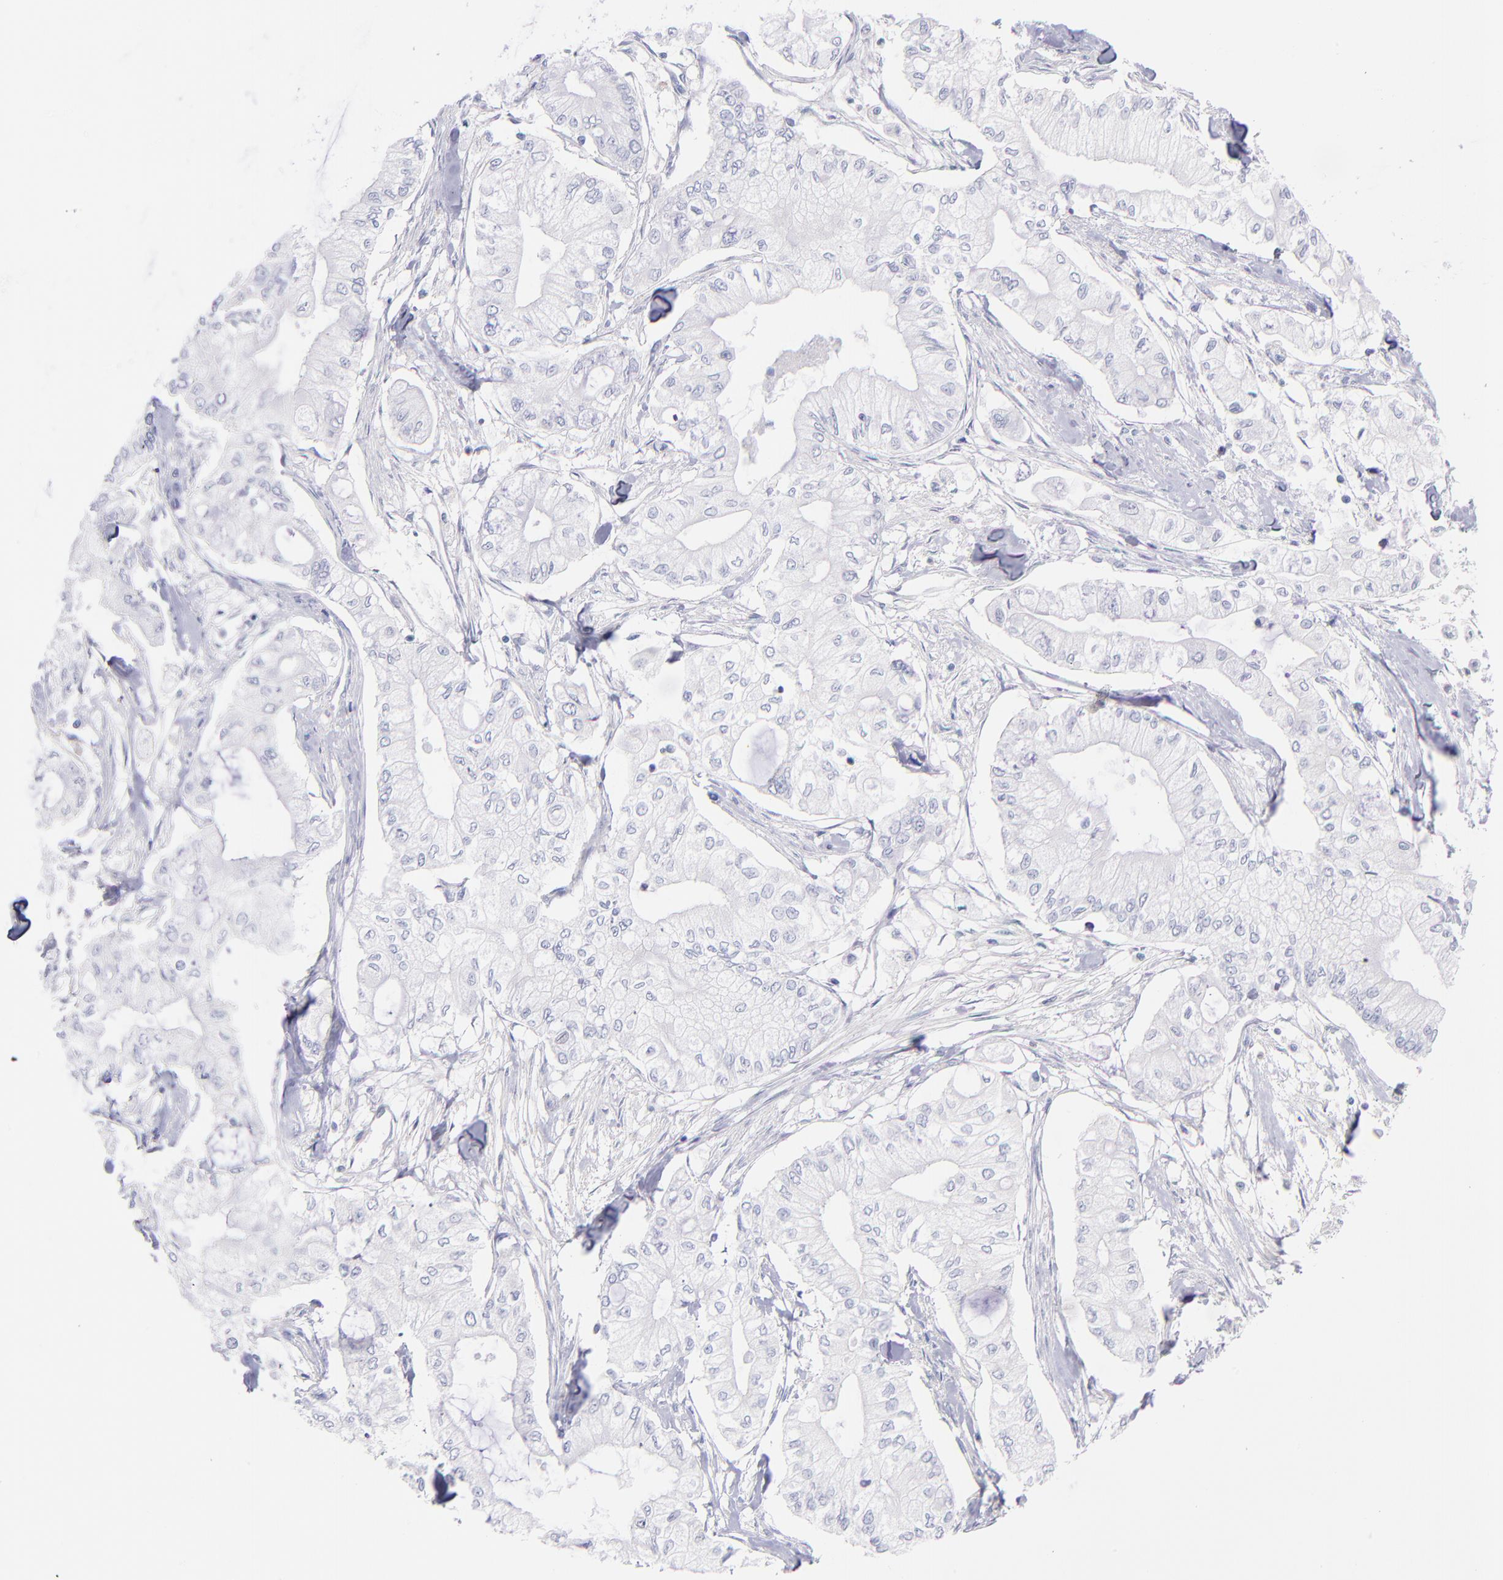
{"staining": {"intensity": "negative", "quantity": "none", "location": "none"}, "tissue": "pancreatic cancer", "cell_type": "Tumor cells", "image_type": "cancer", "snomed": [{"axis": "morphology", "description": "Adenocarcinoma, NOS"}, {"axis": "topography", "description": "Pancreas"}], "caption": "A histopathology image of human pancreatic cancer (adenocarcinoma) is negative for staining in tumor cells. (Immunohistochemistry (ihc), brightfield microscopy, high magnification).", "gene": "HP", "patient": {"sex": "male", "age": 79}}